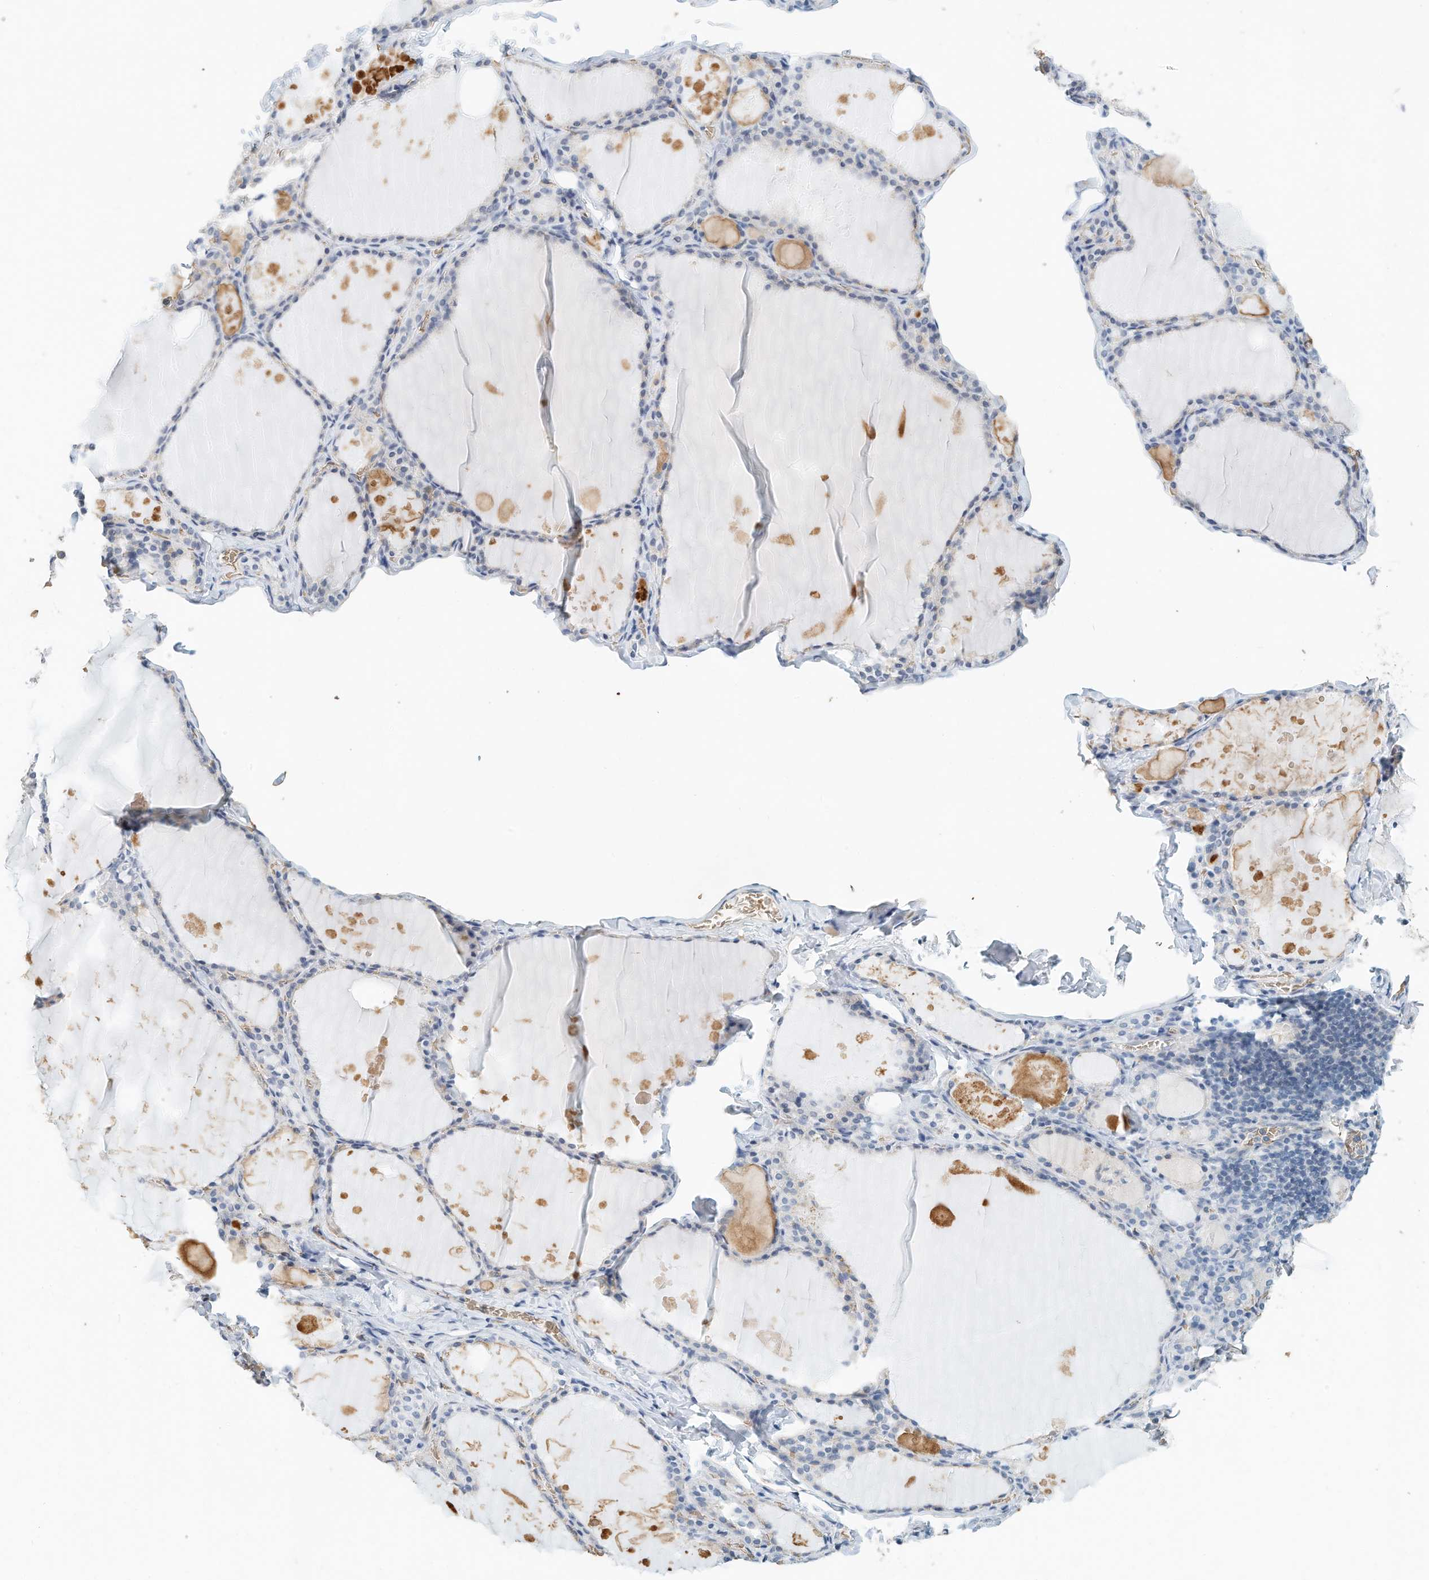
{"staining": {"intensity": "negative", "quantity": "none", "location": "none"}, "tissue": "thyroid gland", "cell_type": "Glandular cells", "image_type": "normal", "snomed": [{"axis": "morphology", "description": "Normal tissue, NOS"}, {"axis": "topography", "description": "Thyroid gland"}], "caption": "DAB immunohistochemical staining of benign human thyroid gland shows no significant positivity in glandular cells. (Stains: DAB (3,3'-diaminobenzidine) IHC with hematoxylin counter stain, Microscopy: brightfield microscopy at high magnification).", "gene": "RCAN3", "patient": {"sex": "male", "age": 56}}